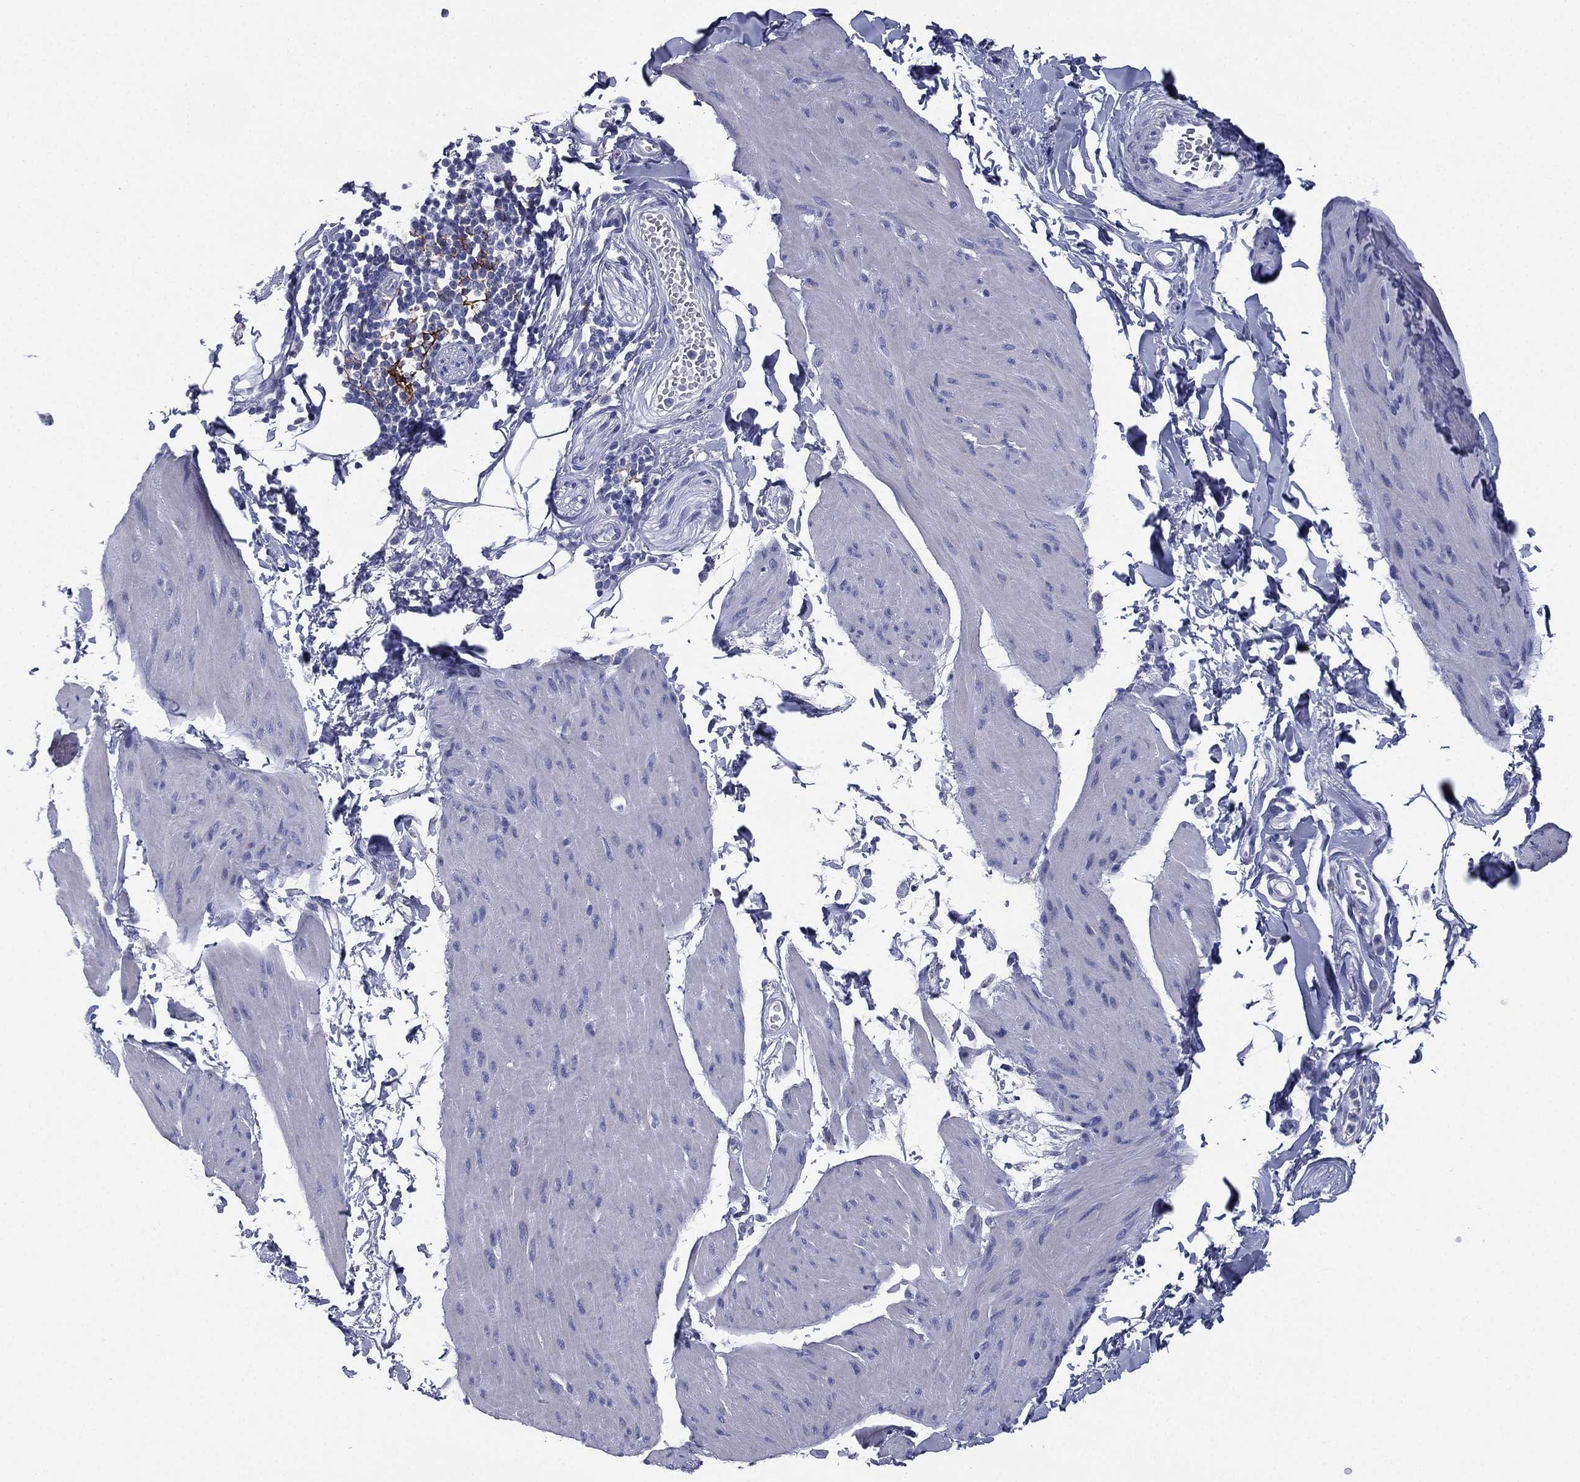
{"staining": {"intensity": "negative", "quantity": "none", "location": "none"}, "tissue": "smooth muscle", "cell_type": "Smooth muscle cells", "image_type": "normal", "snomed": [{"axis": "morphology", "description": "Normal tissue, NOS"}, {"axis": "topography", "description": "Adipose tissue"}, {"axis": "topography", "description": "Smooth muscle"}, {"axis": "topography", "description": "Peripheral nerve tissue"}], "caption": "Immunohistochemistry (IHC) photomicrograph of benign smooth muscle: human smooth muscle stained with DAB (3,3'-diaminobenzidine) reveals no significant protein positivity in smooth muscle cells. (DAB IHC, high magnification).", "gene": "FCER2", "patient": {"sex": "male", "age": 83}}